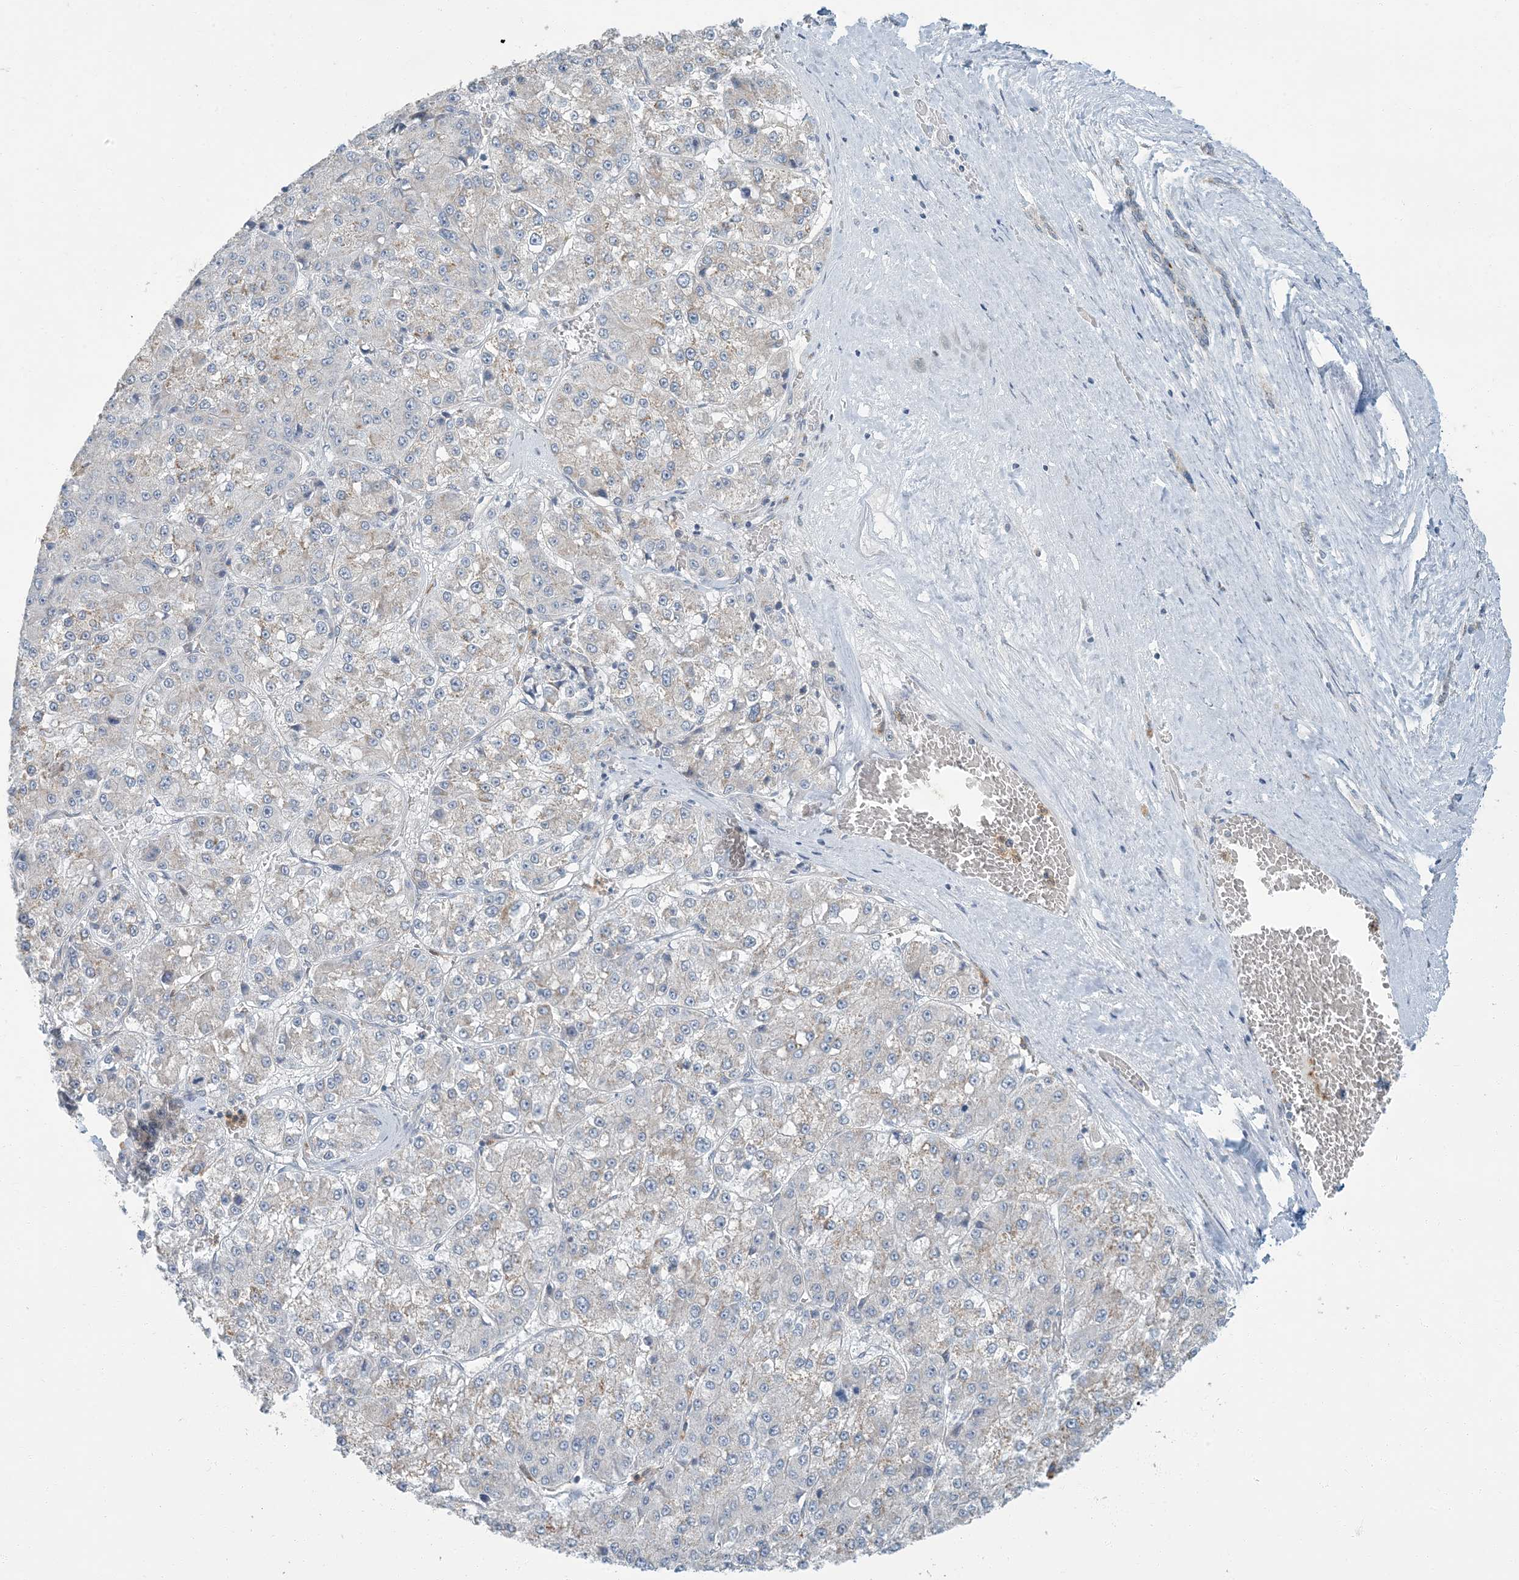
{"staining": {"intensity": "negative", "quantity": "none", "location": "none"}, "tissue": "liver cancer", "cell_type": "Tumor cells", "image_type": "cancer", "snomed": [{"axis": "morphology", "description": "Carcinoma, Hepatocellular, NOS"}, {"axis": "topography", "description": "Liver"}], "caption": "A photomicrograph of liver cancer stained for a protein exhibits no brown staining in tumor cells.", "gene": "EPHA4", "patient": {"sex": "female", "age": 73}}